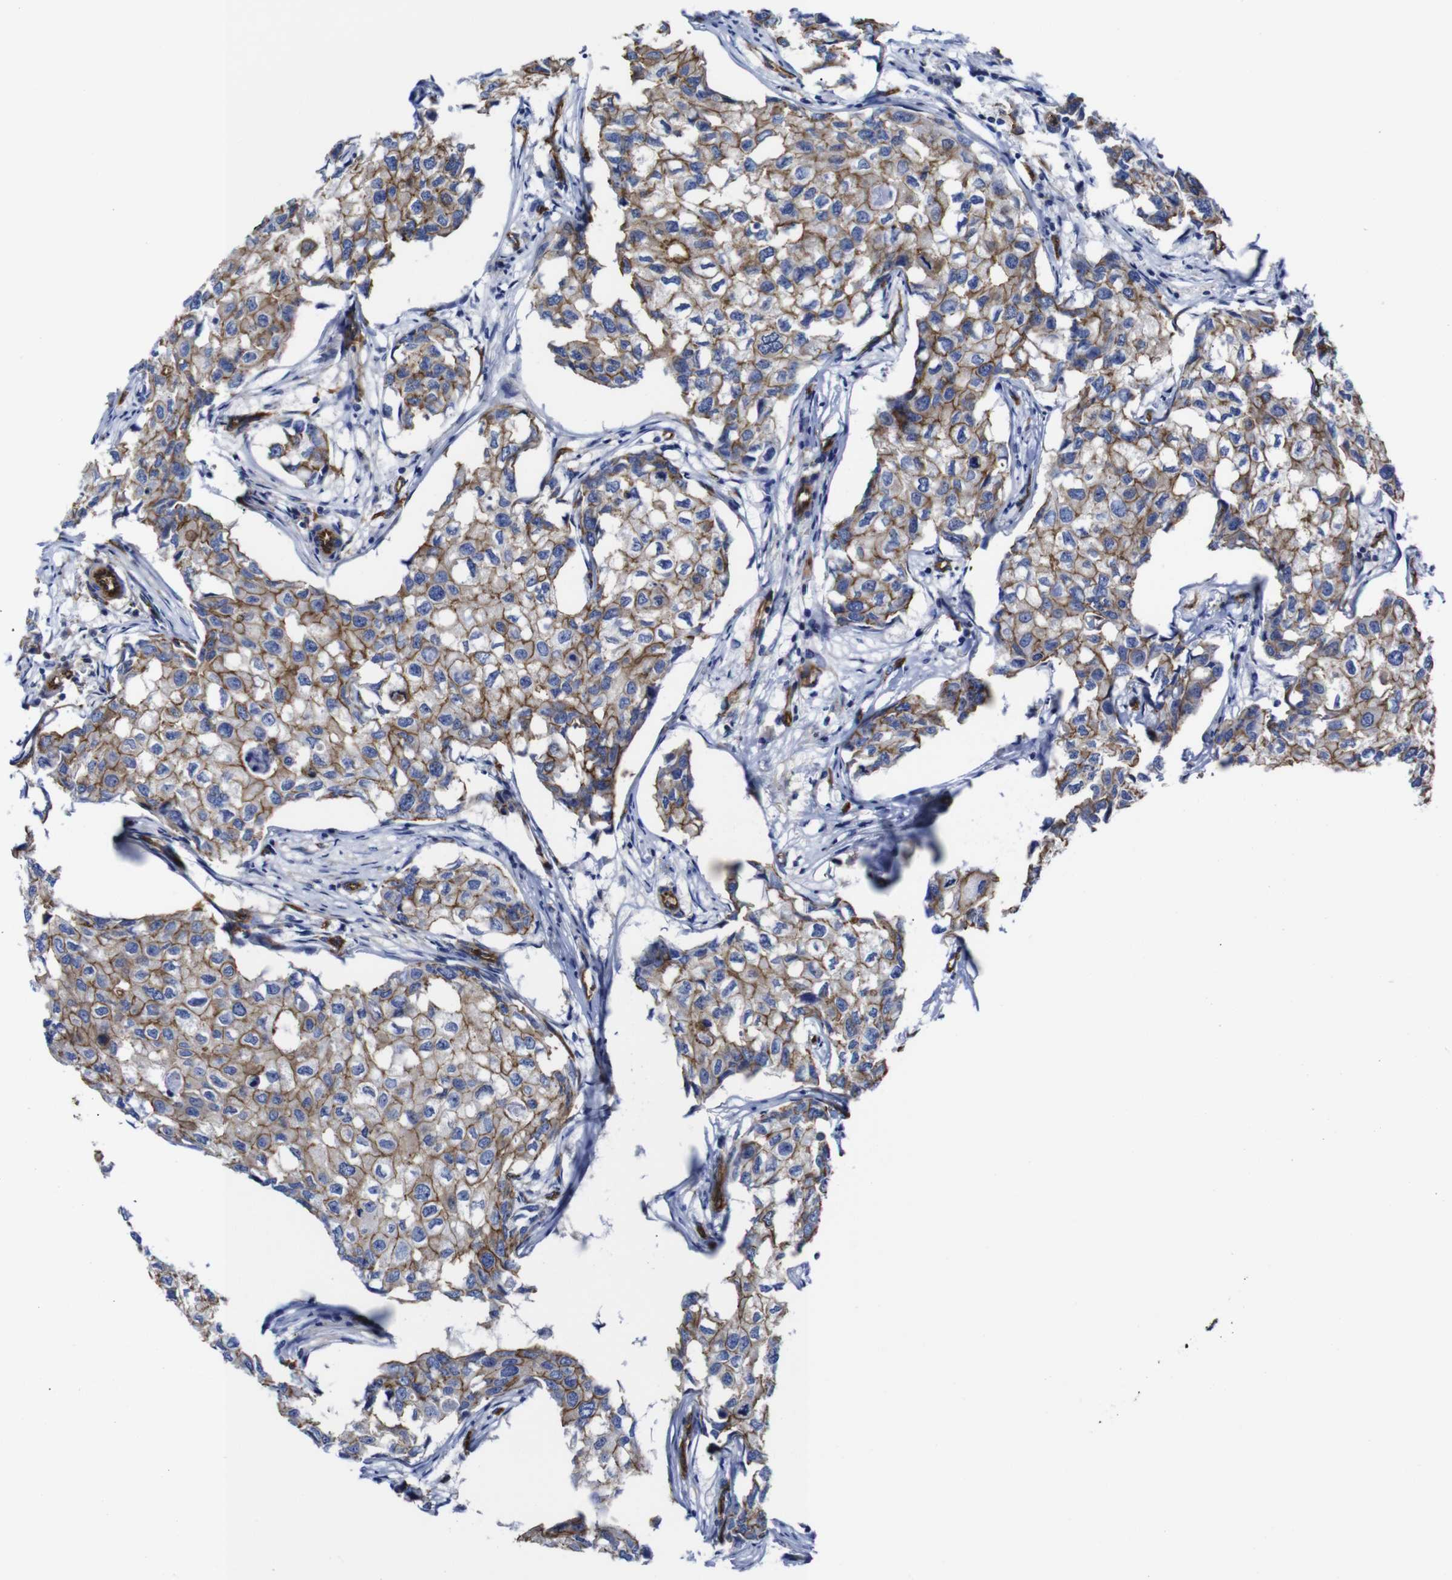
{"staining": {"intensity": "moderate", "quantity": ">75%", "location": "cytoplasmic/membranous"}, "tissue": "breast cancer", "cell_type": "Tumor cells", "image_type": "cancer", "snomed": [{"axis": "morphology", "description": "Duct carcinoma"}, {"axis": "topography", "description": "Breast"}], "caption": "The photomicrograph exhibits immunohistochemical staining of breast cancer (invasive ductal carcinoma). There is moderate cytoplasmic/membranous staining is present in about >75% of tumor cells.", "gene": "SPTBN1", "patient": {"sex": "female", "age": 27}}